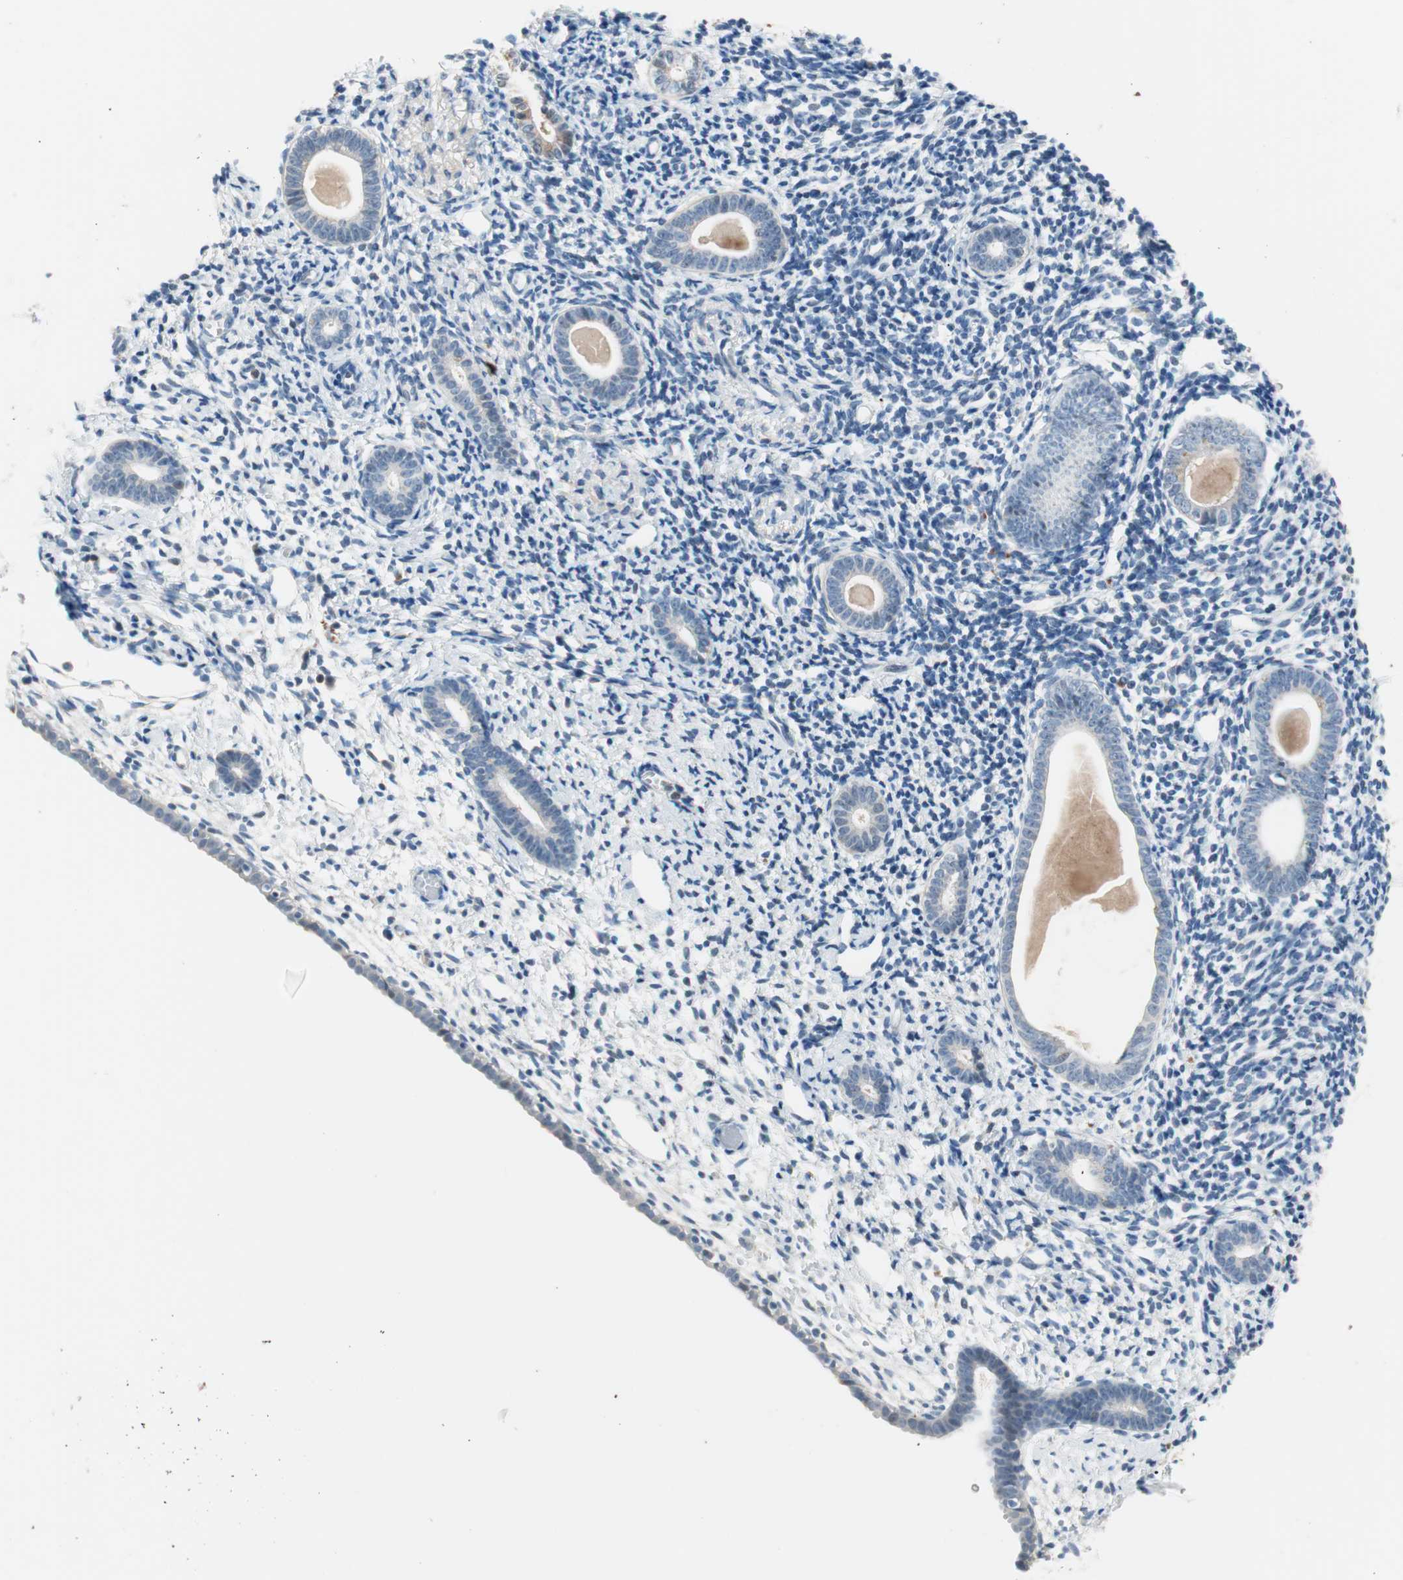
{"staining": {"intensity": "negative", "quantity": "none", "location": "none"}, "tissue": "endometrium", "cell_type": "Cells in endometrial stroma", "image_type": "normal", "snomed": [{"axis": "morphology", "description": "Normal tissue, NOS"}, {"axis": "topography", "description": "Endometrium"}], "caption": "Immunohistochemical staining of benign endometrium shows no significant staining in cells in endometrial stroma. (Brightfield microscopy of DAB immunohistochemistry at high magnification).", "gene": "PDZK1", "patient": {"sex": "female", "age": 71}}